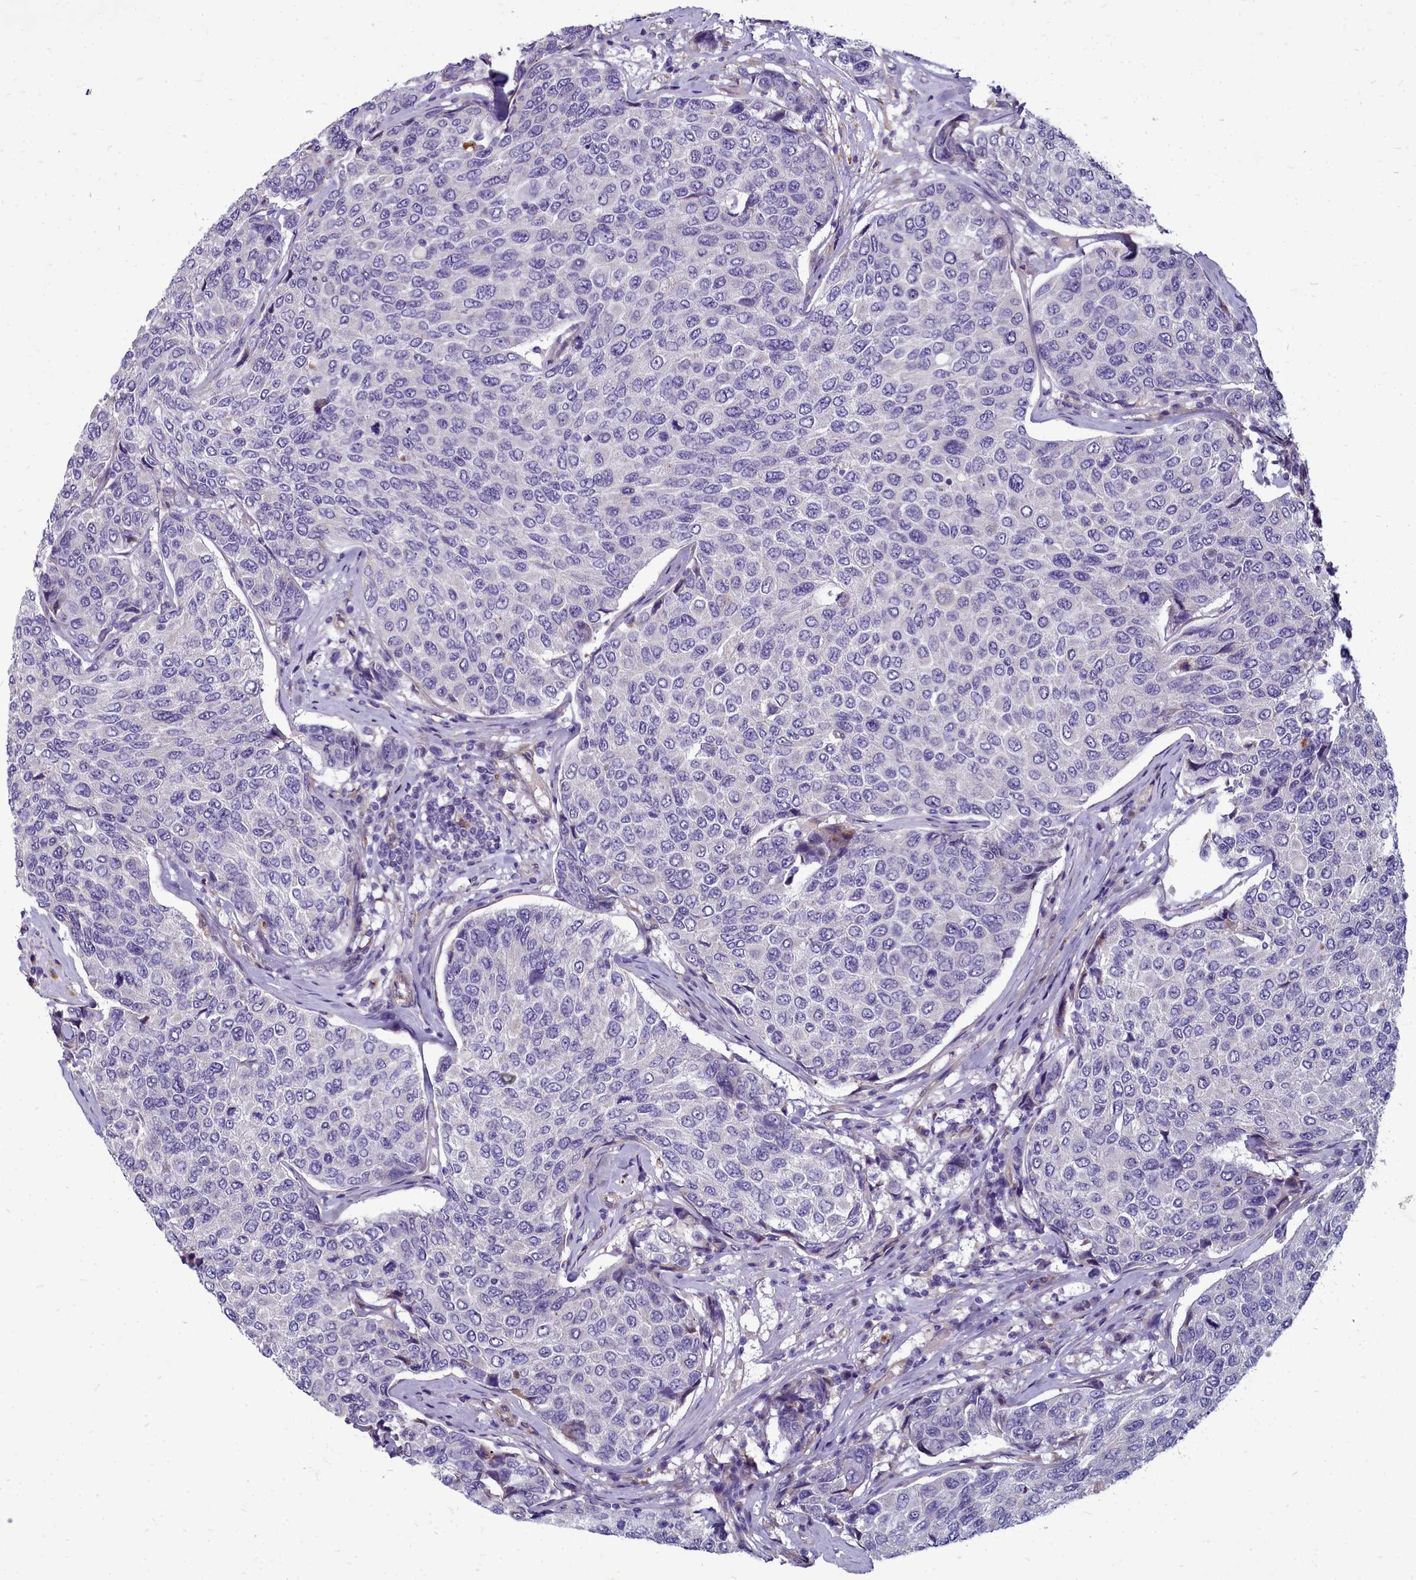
{"staining": {"intensity": "negative", "quantity": "none", "location": "none"}, "tissue": "breast cancer", "cell_type": "Tumor cells", "image_type": "cancer", "snomed": [{"axis": "morphology", "description": "Duct carcinoma"}, {"axis": "topography", "description": "Breast"}], "caption": "The histopathology image exhibits no staining of tumor cells in intraductal carcinoma (breast).", "gene": "SMPD4", "patient": {"sex": "female", "age": 55}}